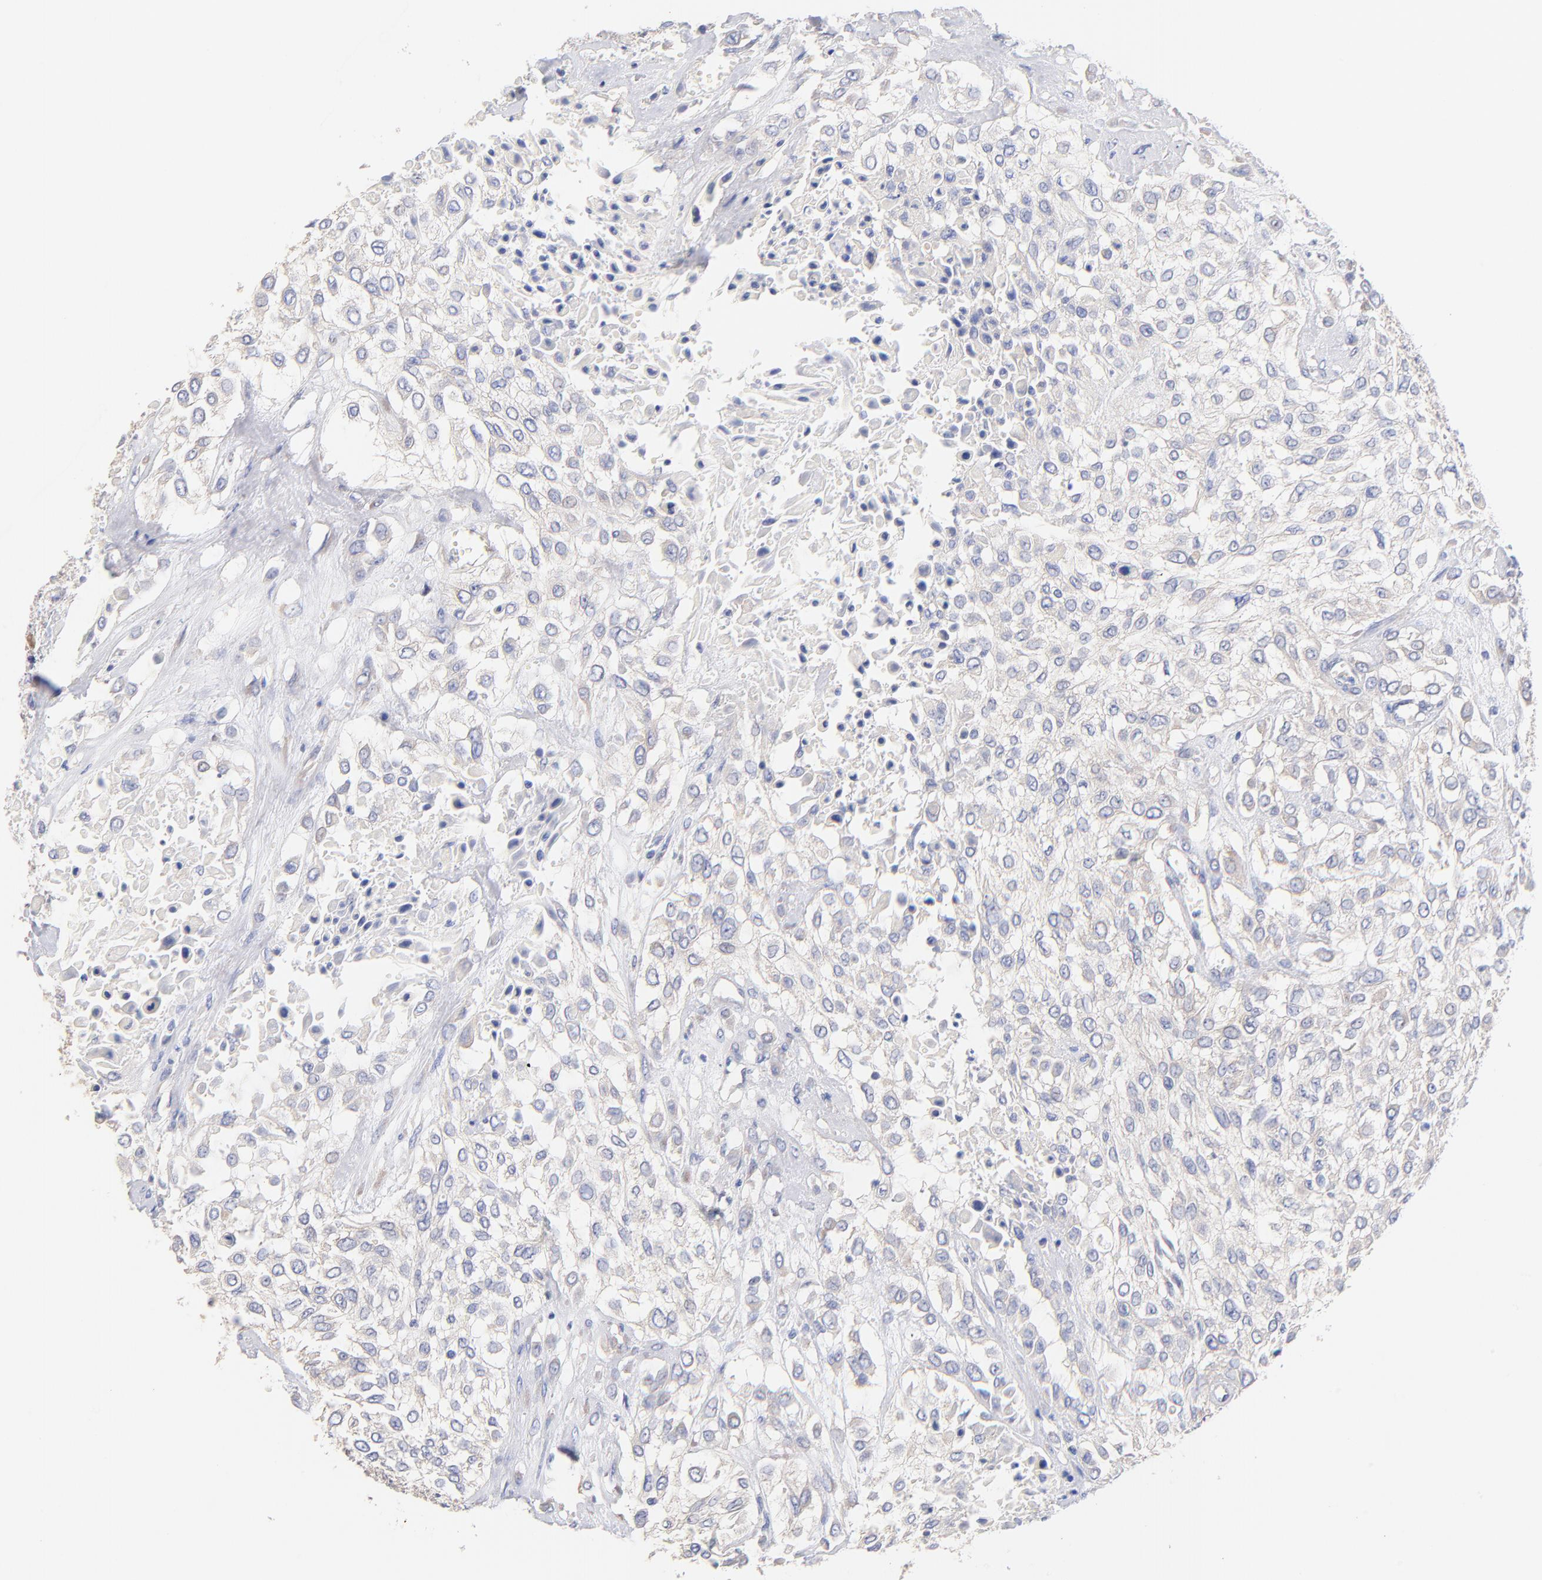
{"staining": {"intensity": "negative", "quantity": "none", "location": "none"}, "tissue": "urothelial cancer", "cell_type": "Tumor cells", "image_type": "cancer", "snomed": [{"axis": "morphology", "description": "Urothelial carcinoma, High grade"}, {"axis": "topography", "description": "Urinary bladder"}], "caption": "High magnification brightfield microscopy of urothelial cancer stained with DAB (brown) and counterstained with hematoxylin (blue): tumor cells show no significant expression. The staining is performed using DAB brown chromogen with nuclei counter-stained in using hematoxylin.", "gene": "TNFRSF13C", "patient": {"sex": "male", "age": 57}}